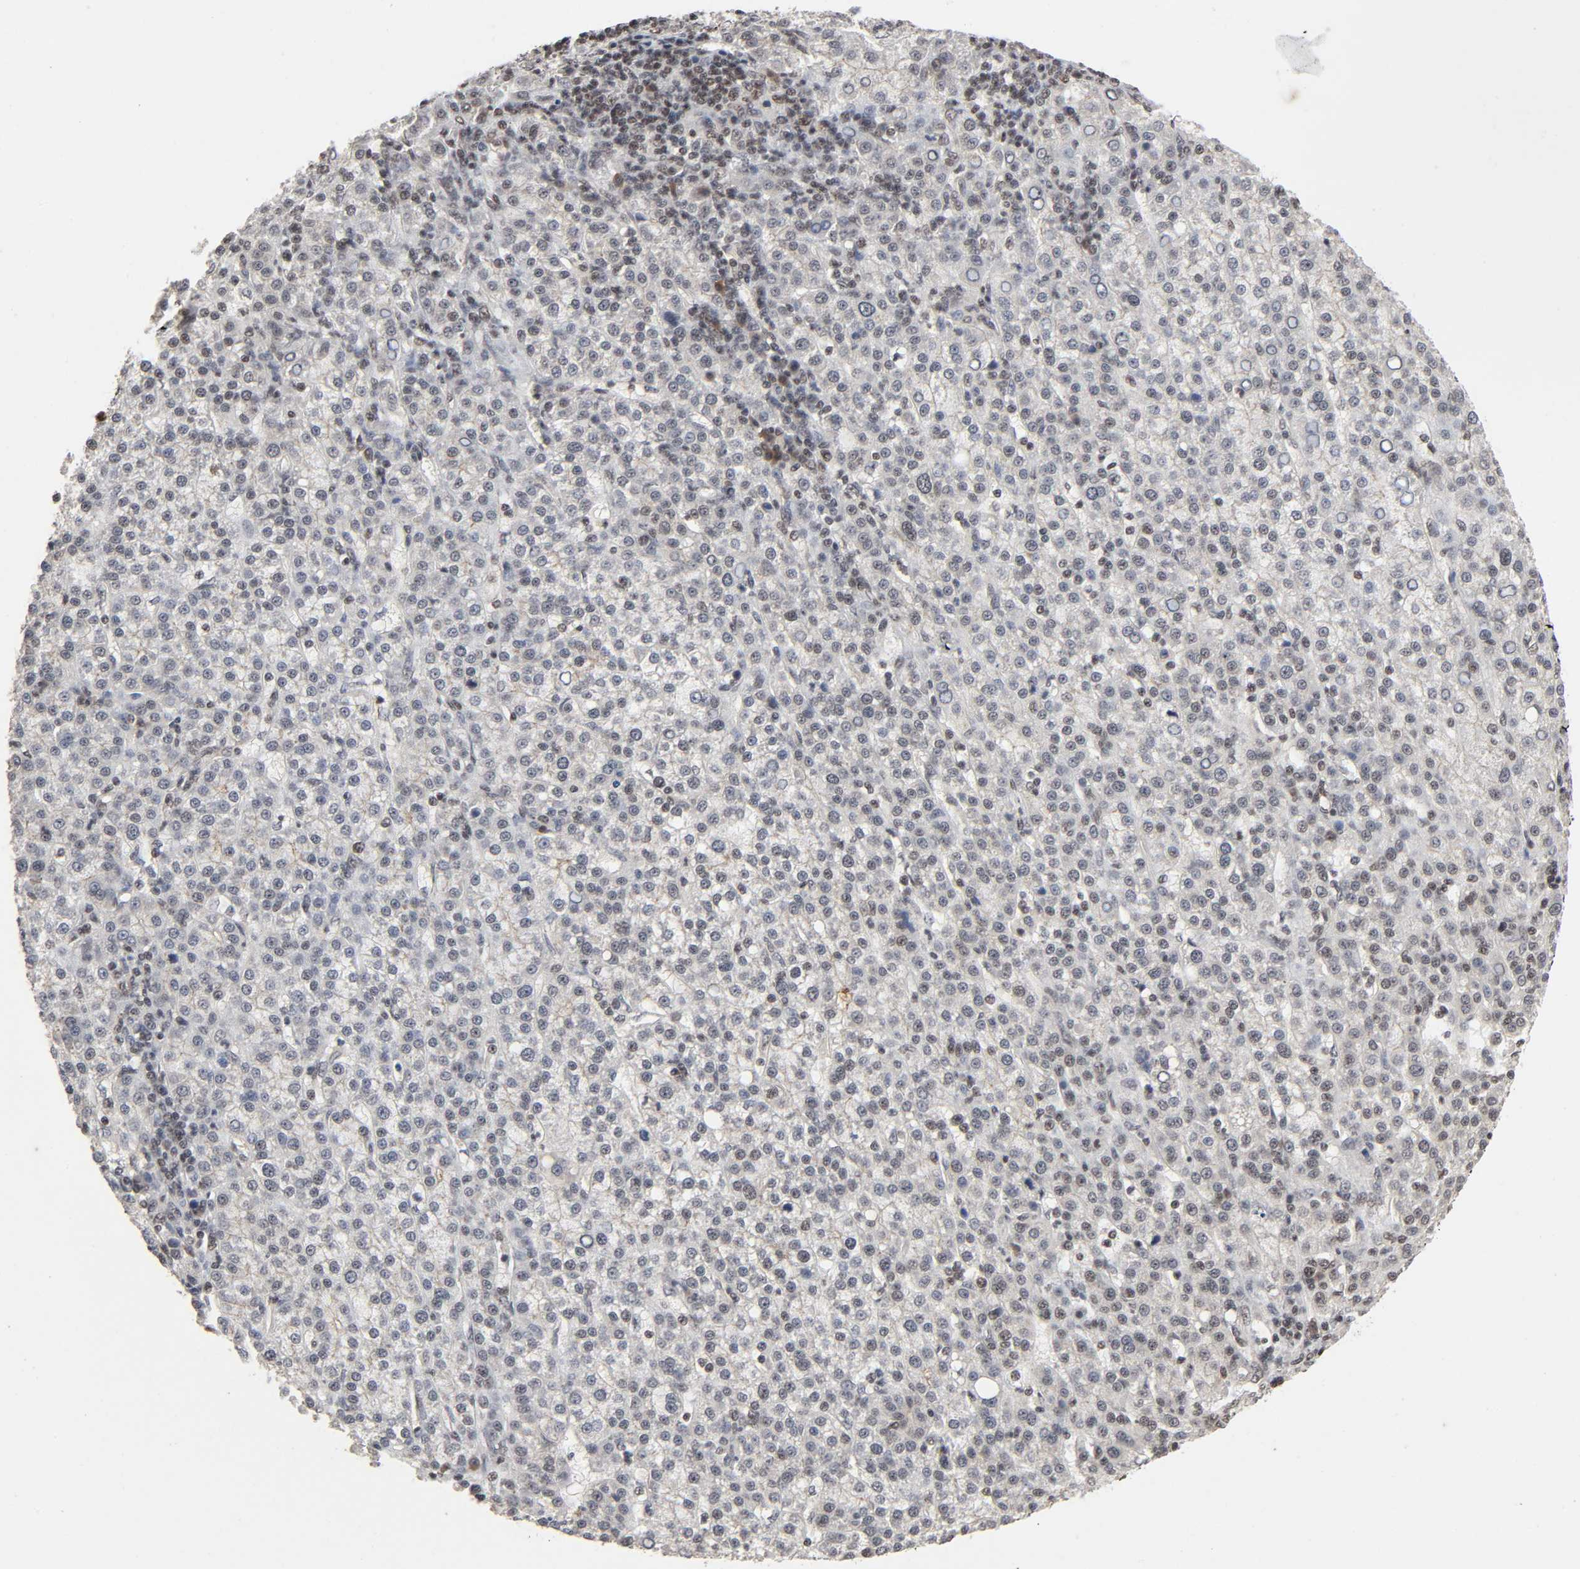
{"staining": {"intensity": "weak", "quantity": "<25%", "location": "cytoplasmic/membranous,nuclear"}, "tissue": "liver cancer", "cell_type": "Tumor cells", "image_type": "cancer", "snomed": [{"axis": "morphology", "description": "Carcinoma, Hepatocellular, NOS"}, {"axis": "topography", "description": "Liver"}], "caption": "This is a histopathology image of immunohistochemistry (IHC) staining of liver cancer (hepatocellular carcinoma), which shows no positivity in tumor cells.", "gene": "ZNF384", "patient": {"sex": "female", "age": 58}}